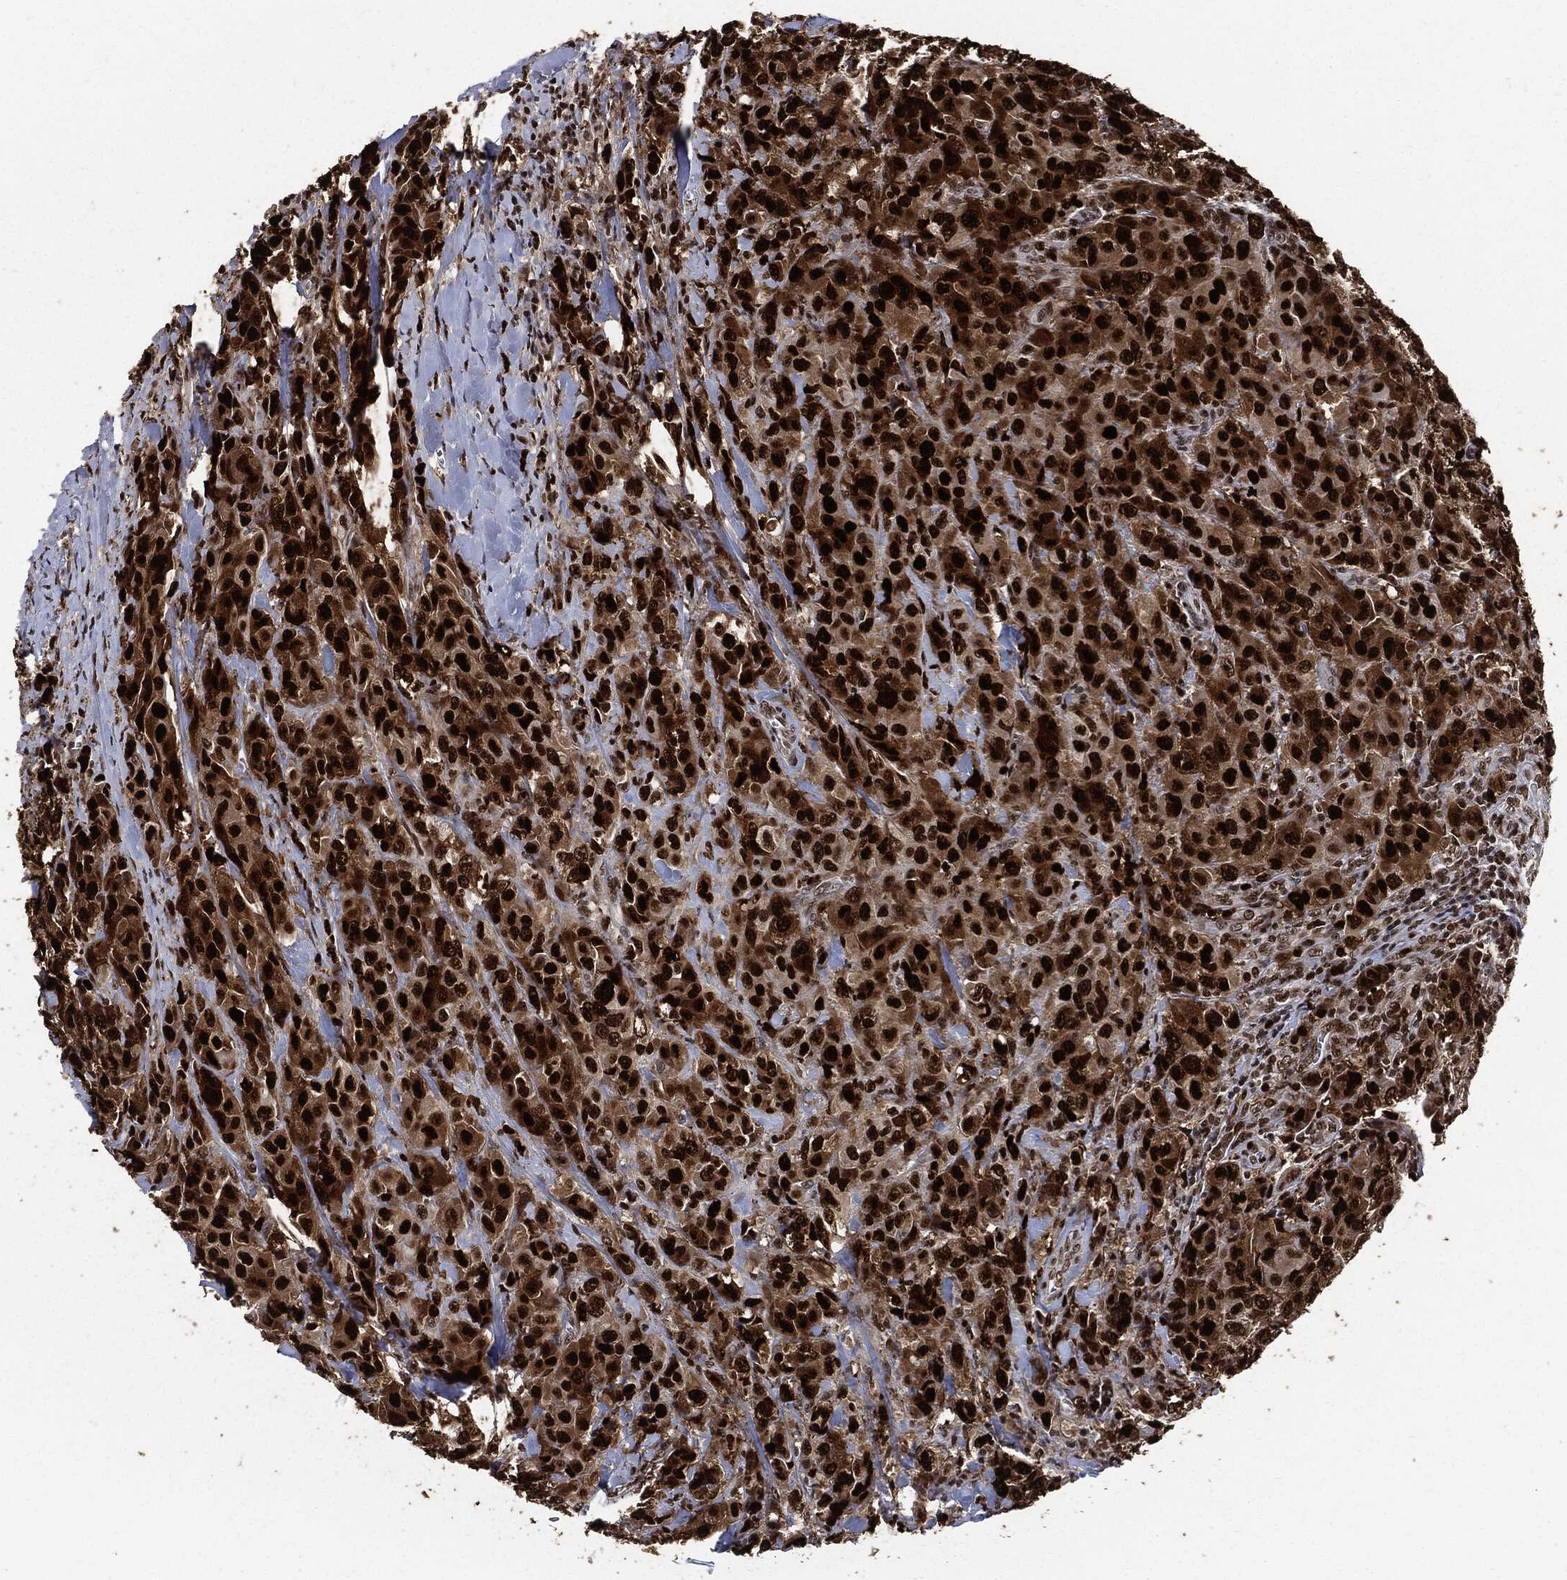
{"staining": {"intensity": "strong", "quantity": ">75%", "location": "nuclear"}, "tissue": "breast cancer", "cell_type": "Tumor cells", "image_type": "cancer", "snomed": [{"axis": "morphology", "description": "Duct carcinoma"}, {"axis": "topography", "description": "Breast"}], "caption": "Infiltrating ductal carcinoma (breast) tissue displays strong nuclear positivity in about >75% of tumor cells, visualized by immunohistochemistry.", "gene": "PCNA", "patient": {"sex": "female", "age": 43}}